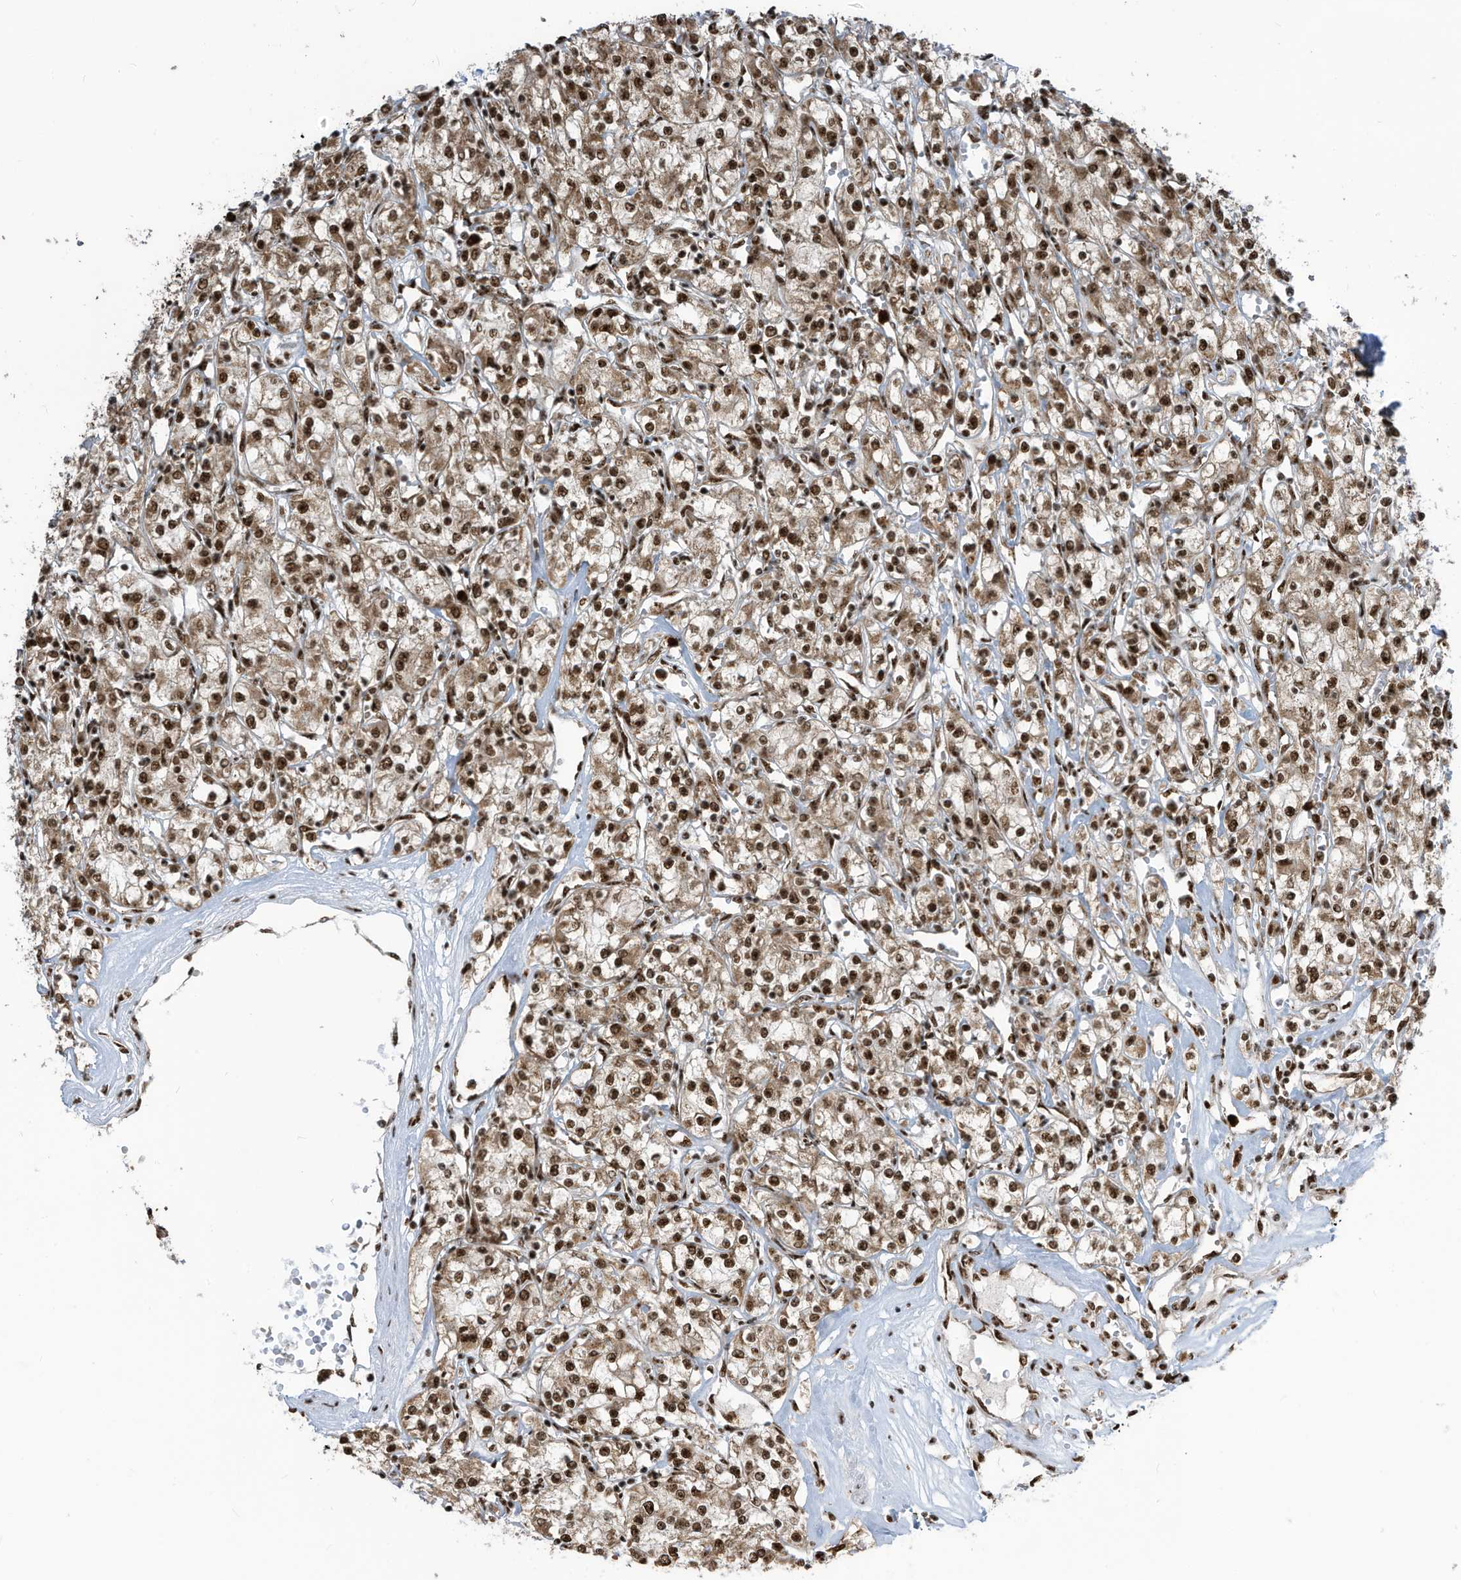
{"staining": {"intensity": "strong", "quantity": ">75%", "location": "cytoplasmic/membranous,nuclear"}, "tissue": "renal cancer", "cell_type": "Tumor cells", "image_type": "cancer", "snomed": [{"axis": "morphology", "description": "Adenocarcinoma, NOS"}, {"axis": "topography", "description": "Kidney"}], "caption": "Brown immunohistochemical staining in renal cancer (adenocarcinoma) demonstrates strong cytoplasmic/membranous and nuclear positivity in approximately >75% of tumor cells.", "gene": "LBH", "patient": {"sex": "female", "age": 59}}